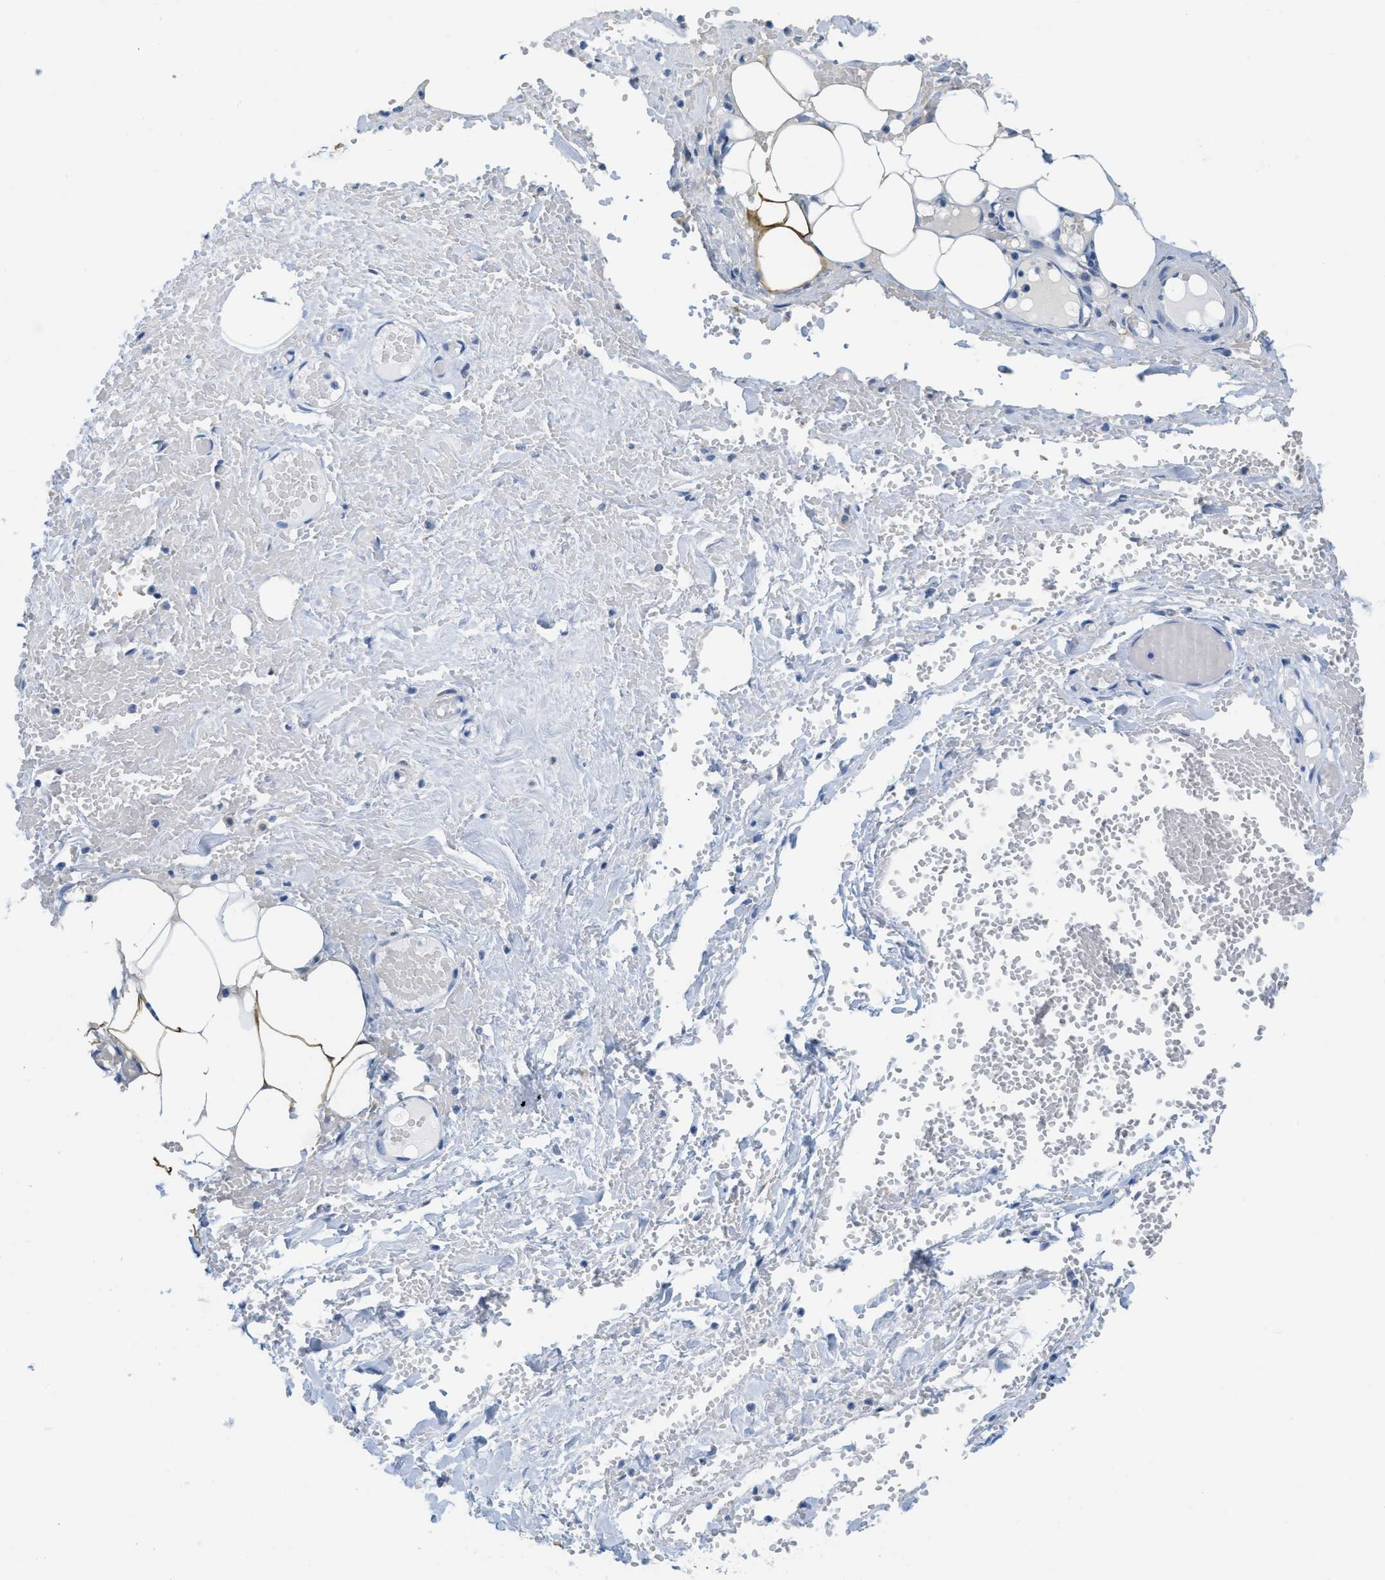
{"staining": {"intensity": "negative", "quantity": "none", "location": "none"}, "tissue": "adipose tissue", "cell_type": "Adipocytes", "image_type": "normal", "snomed": [{"axis": "morphology", "description": "Normal tissue, NOS"}, {"axis": "topography", "description": "Soft tissue"}, {"axis": "topography", "description": "Vascular tissue"}], "caption": "IHC of normal adipose tissue demonstrates no positivity in adipocytes. (Brightfield microscopy of DAB IHC at high magnification).", "gene": "ASGR1", "patient": {"sex": "female", "age": 35}}